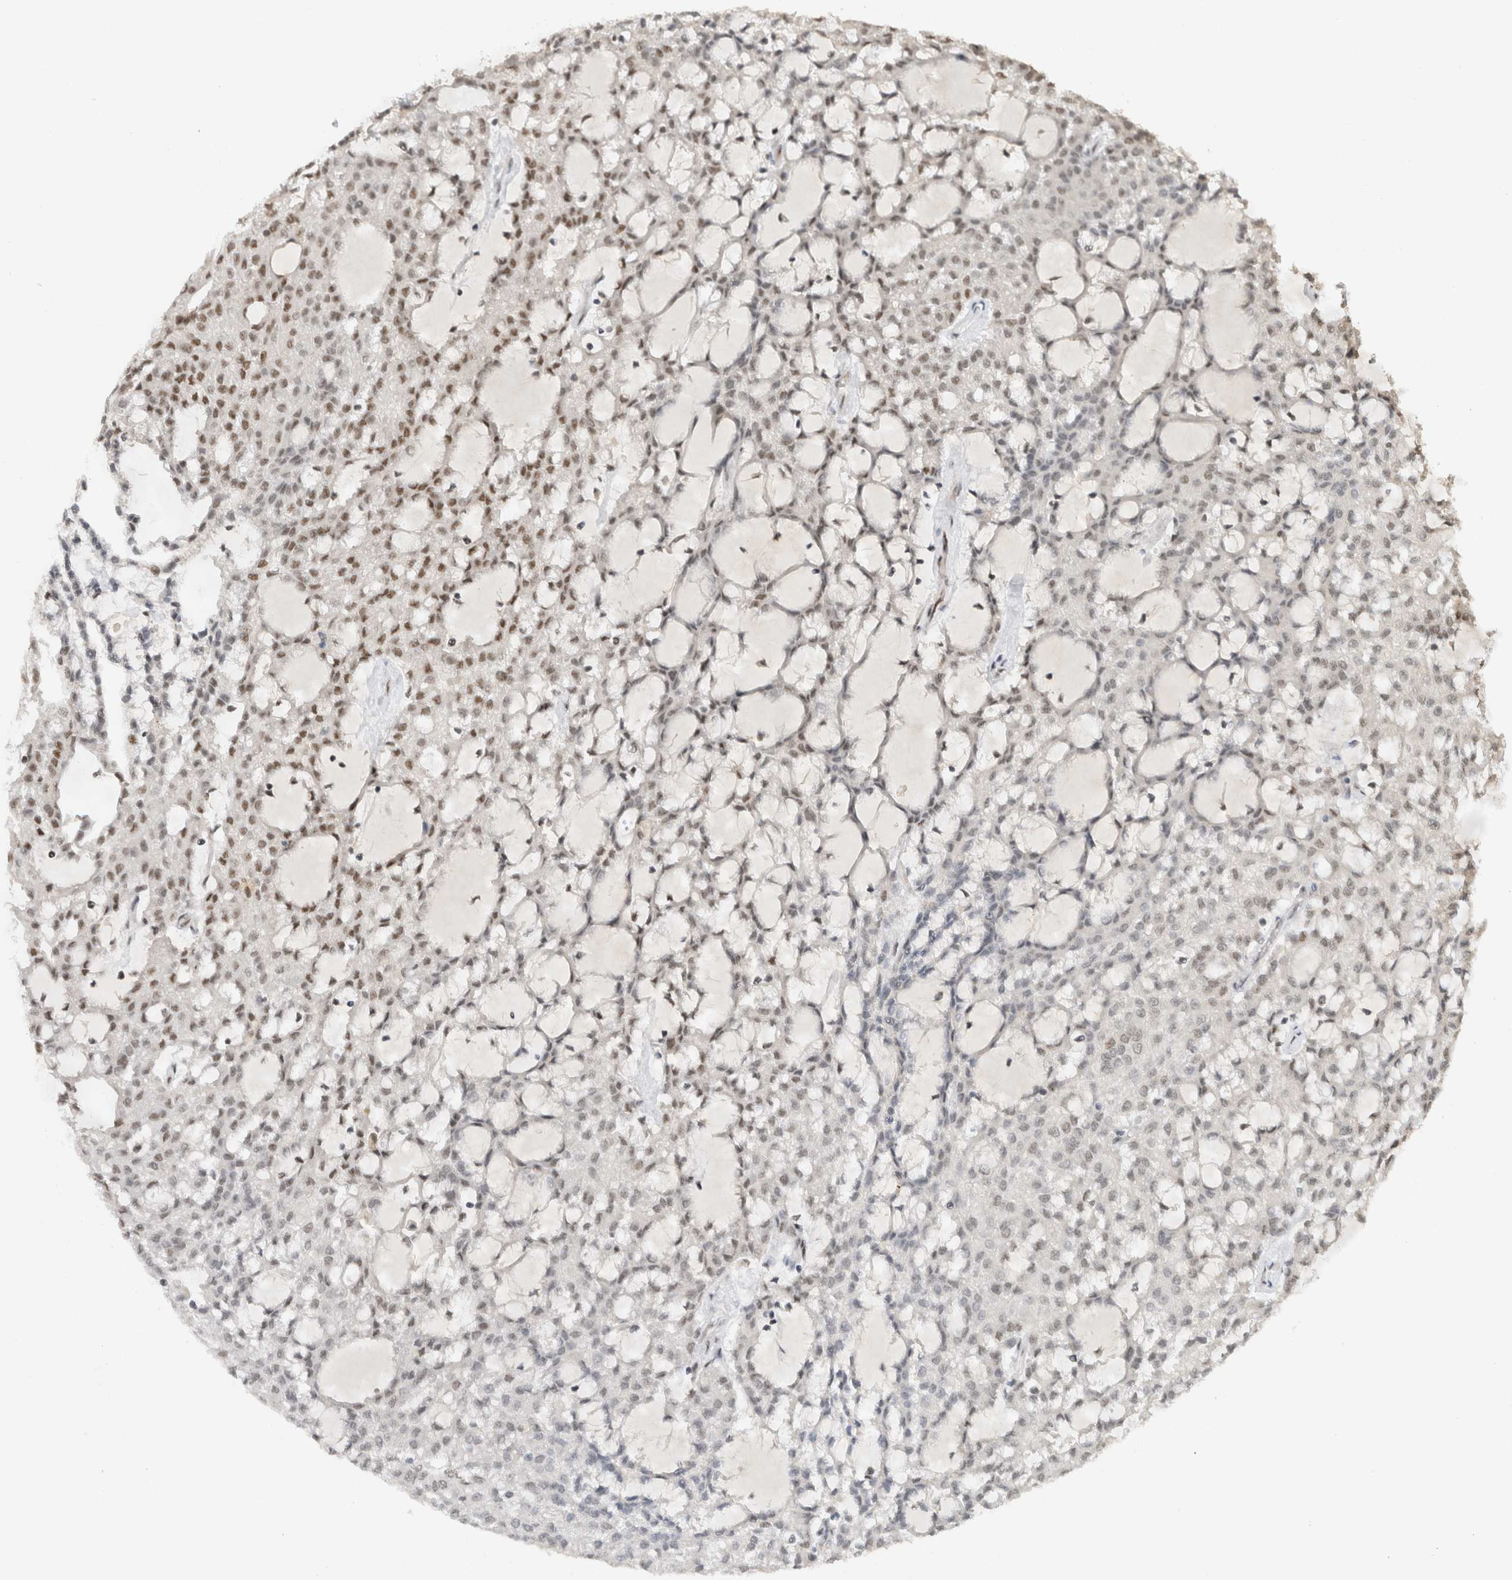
{"staining": {"intensity": "moderate", "quantity": "<25%", "location": "nuclear"}, "tissue": "renal cancer", "cell_type": "Tumor cells", "image_type": "cancer", "snomed": [{"axis": "morphology", "description": "Adenocarcinoma, NOS"}, {"axis": "topography", "description": "Kidney"}], "caption": "A histopathology image of human renal cancer stained for a protein demonstrates moderate nuclear brown staining in tumor cells. The staining is performed using DAB brown chromogen to label protein expression. The nuclei are counter-stained blue using hematoxylin.", "gene": "DDX42", "patient": {"sex": "male", "age": 63}}